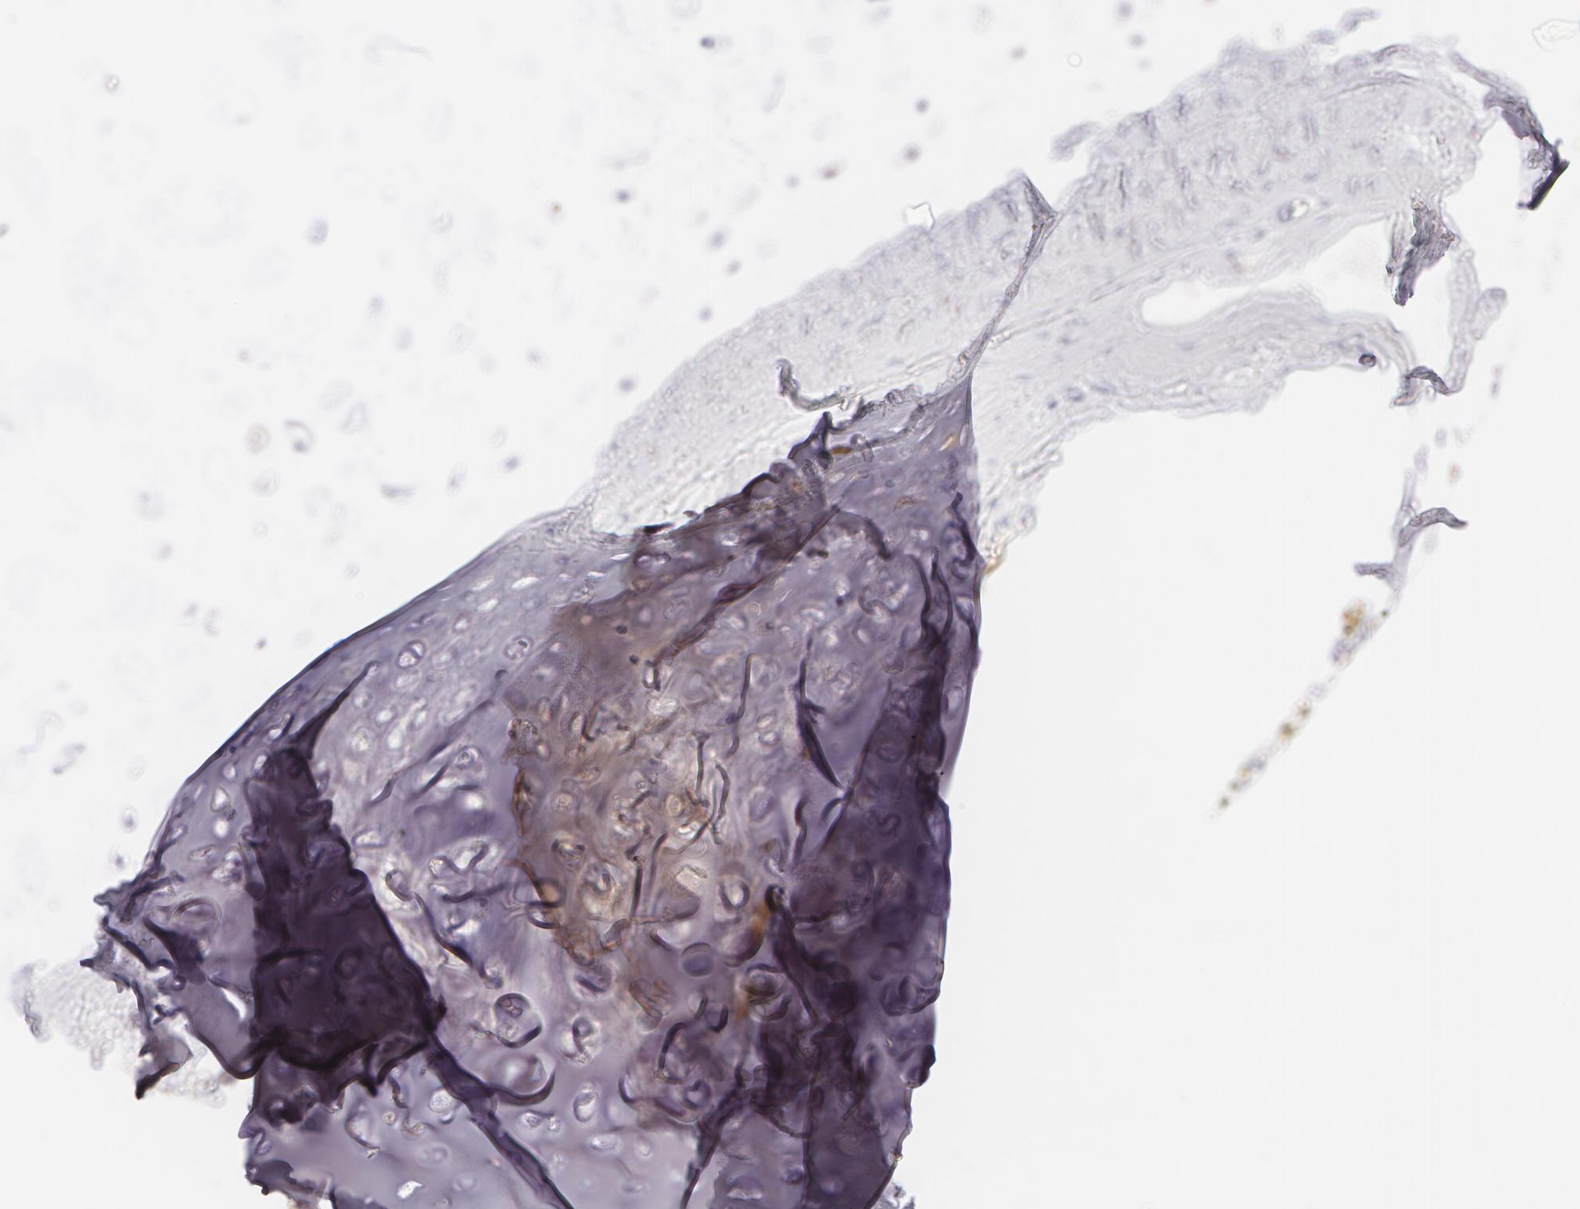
{"staining": {"intensity": "negative", "quantity": "none", "location": "none"}, "tissue": "adipose tissue", "cell_type": "Adipocytes", "image_type": "normal", "snomed": [{"axis": "morphology", "description": "Normal tissue, NOS"}, {"axis": "topography", "description": "Cartilage tissue"}, {"axis": "topography", "description": "Lung"}], "caption": "High power microscopy micrograph of an IHC micrograph of benign adipose tissue, revealing no significant staining in adipocytes.", "gene": "KRT8", "patient": {"sex": "male", "age": 65}}